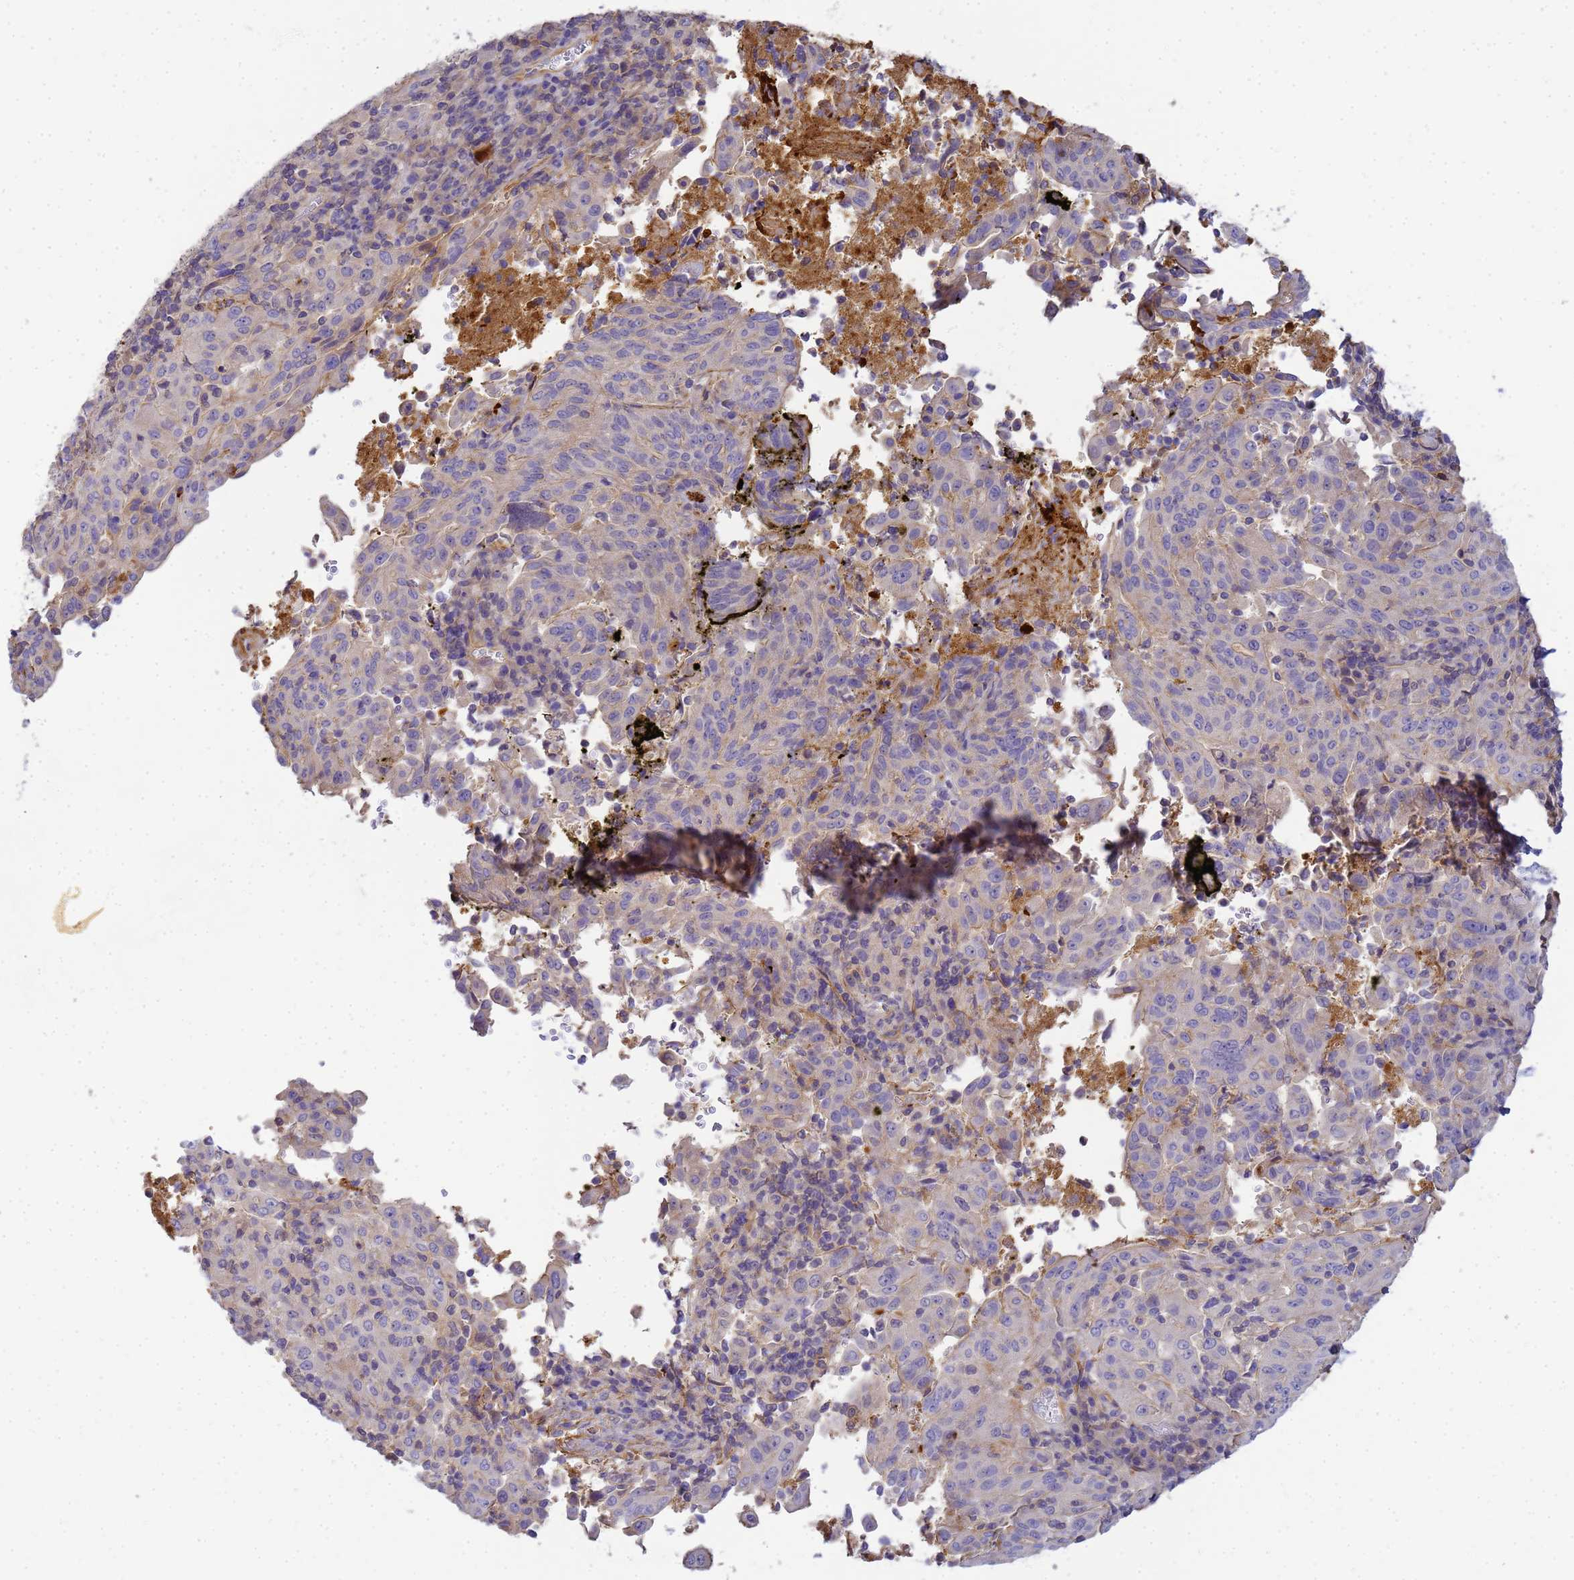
{"staining": {"intensity": "negative", "quantity": "none", "location": "none"}, "tissue": "pancreatic cancer", "cell_type": "Tumor cells", "image_type": "cancer", "snomed": [{"axis": "morphology", "description": "Adenocarcinoma, NOS"}, {"axis": "topography", "description": "Pancreas"}], "caption": "Tumor cells are negative for protein expression in human pancreatic cancer. (Stains: DAB (3,3'-diaminobenzidine) IHC with hematoxylin counter stain, Microscopy: brightfield microscopy at high magnification).", "gene": "MYL12A", "patient": {"sex": "male", "age": 63}}